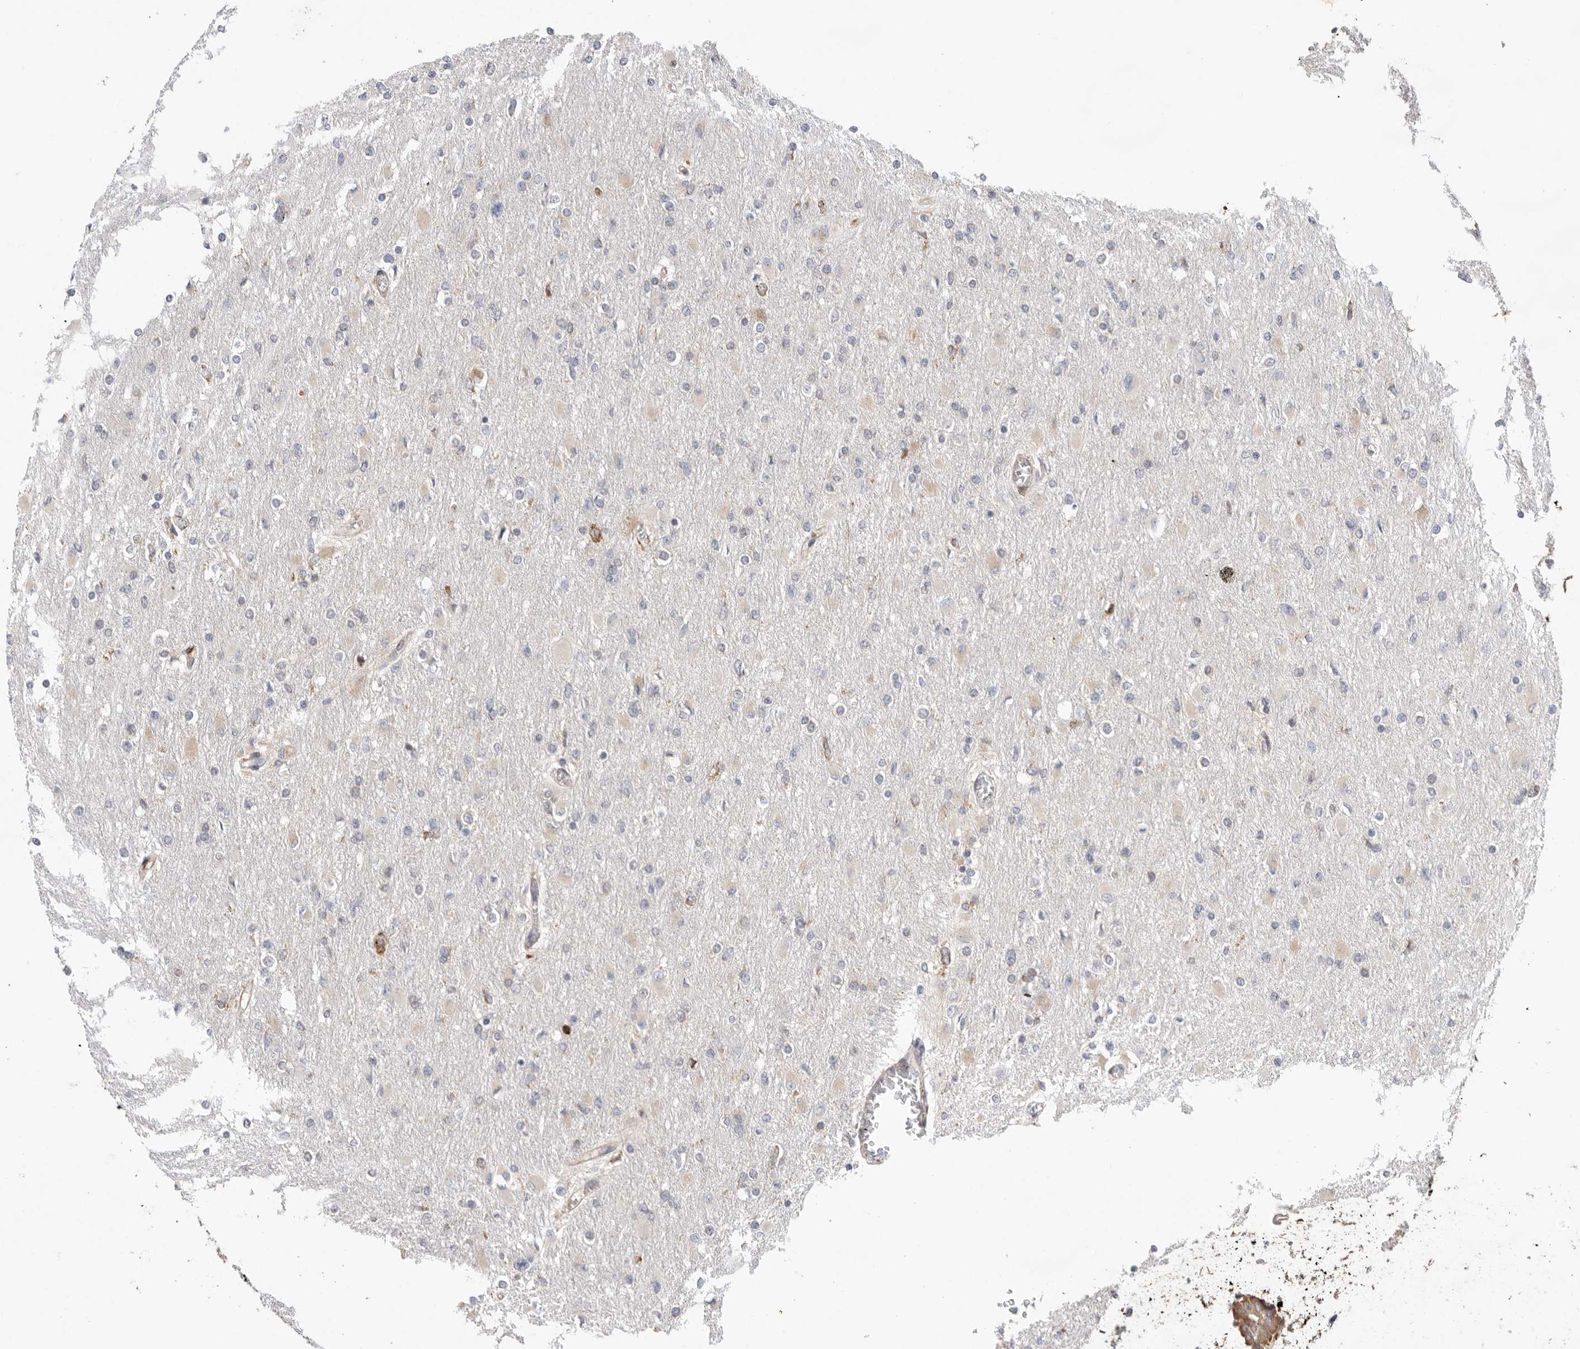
{"staining": {"intensity": "negative", "quantity": "none", "location": "none"}, "tissue": "glioma", "cell_type": "Tumor cells", "image_type": "cancer", "snomed": [{"axis": "morphology", "description": "Glioma, malignant, High grade"}, {"axis": "topography", "description": "Cerebral cortex"}], "caption": "Protein analysis of glioma displays no significant expression in tumor cells.", "gene": "BLOC1S5", "patient": {"sex": "female", "age": 36}}